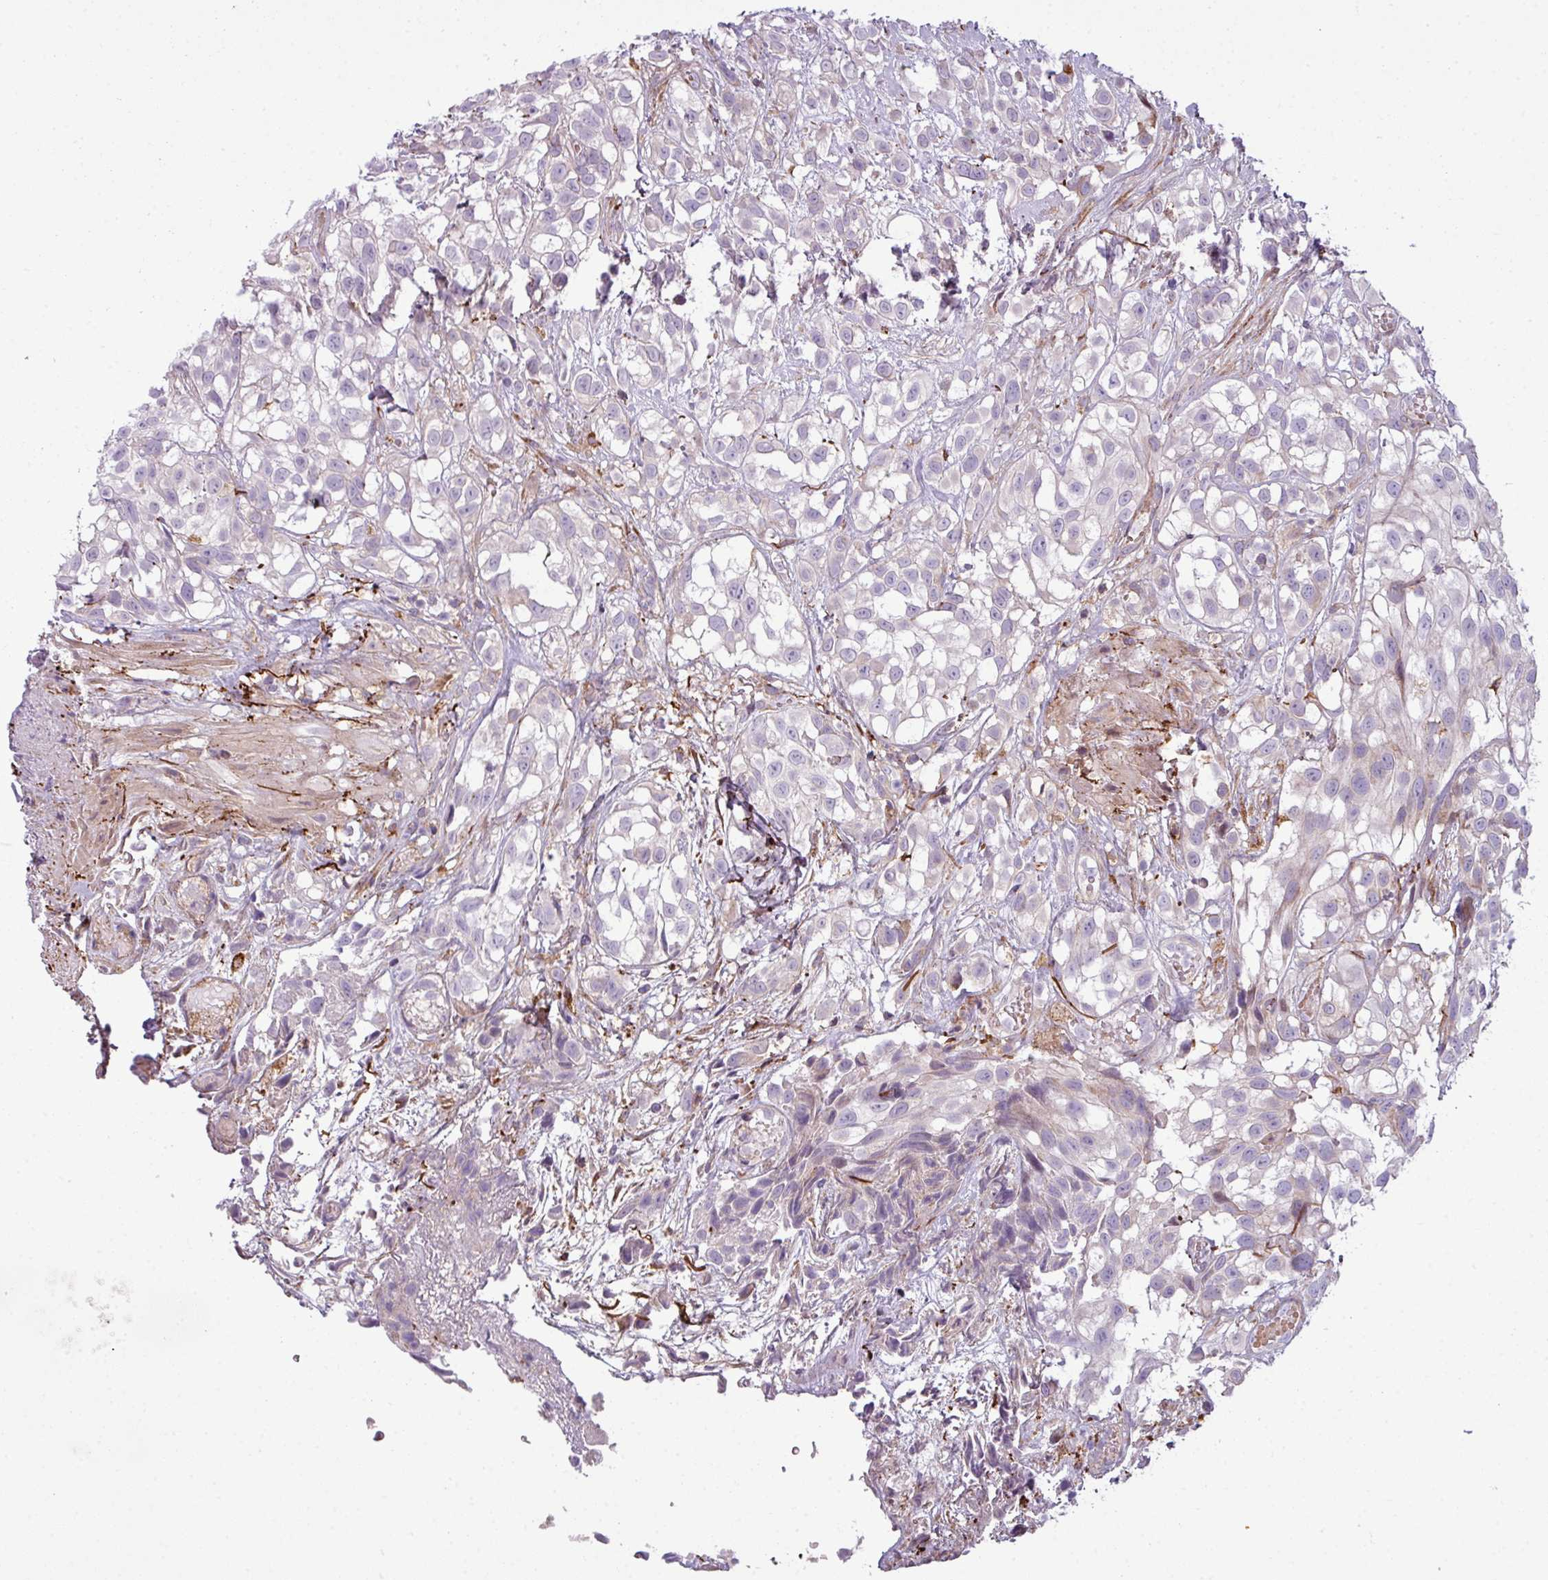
{"staining": {"intensity": "negative", "quantity": "none", "location": "none"}, "tissue": "urothelial cancer", "cell_type": "Tumor cells", "image_type": "cancer", "snomed": [{"axis": "morphology", "description": "Urothelial carcinoma, High grade"}, {"axis": "topography", "description": "Urinary bladder"}], "caption": "This is an immunohistochemistry image of high-grade urothelial carcinoma. There is no expression in tumor cells.", "gene": "COL8A1", "patient": {"sex": "male", "age": 56}}